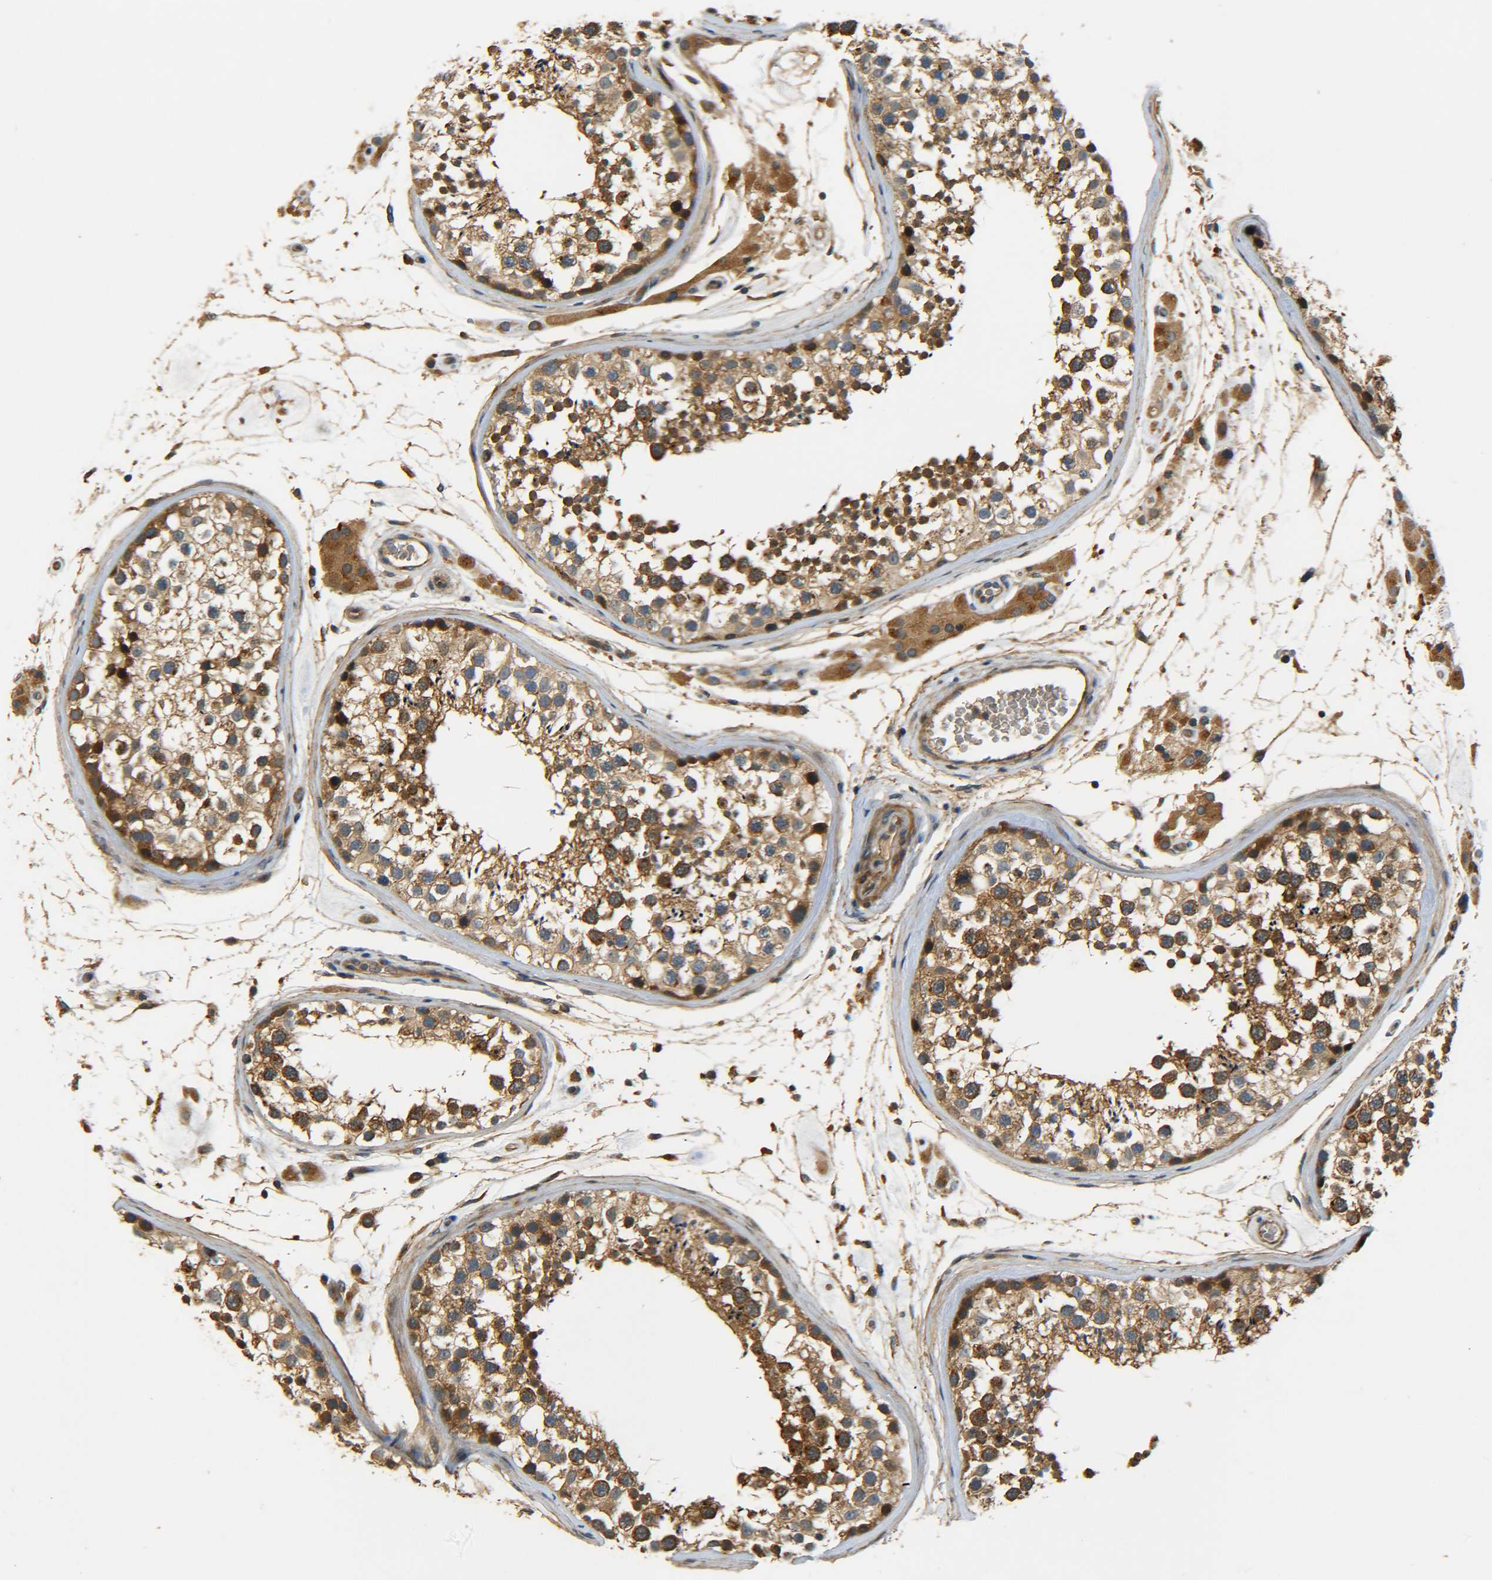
{"staining": {"intensity": "moderate", "quantity": ">75%", "location": "cytoplasmic/membranous"}, "tissue": "testis", "cell_type": "Cells in seminiferous ducts", "image_type": "normal", "snomed": [{"axis": "morphology", "description": "Normal tissue, NOS"}, {"axis": "topography", "description": "Testis"}], "caption": "Cells in seminiferous ducts show medium levels of moderate cytoplasmic/membranous expression in approximately >75% of cells in normal human testis. (brown staining indicates protein expression, while blue staining denotes nuclei).", "gene": "LRCH3", "patient": {"sex": "male", "age": 46}}